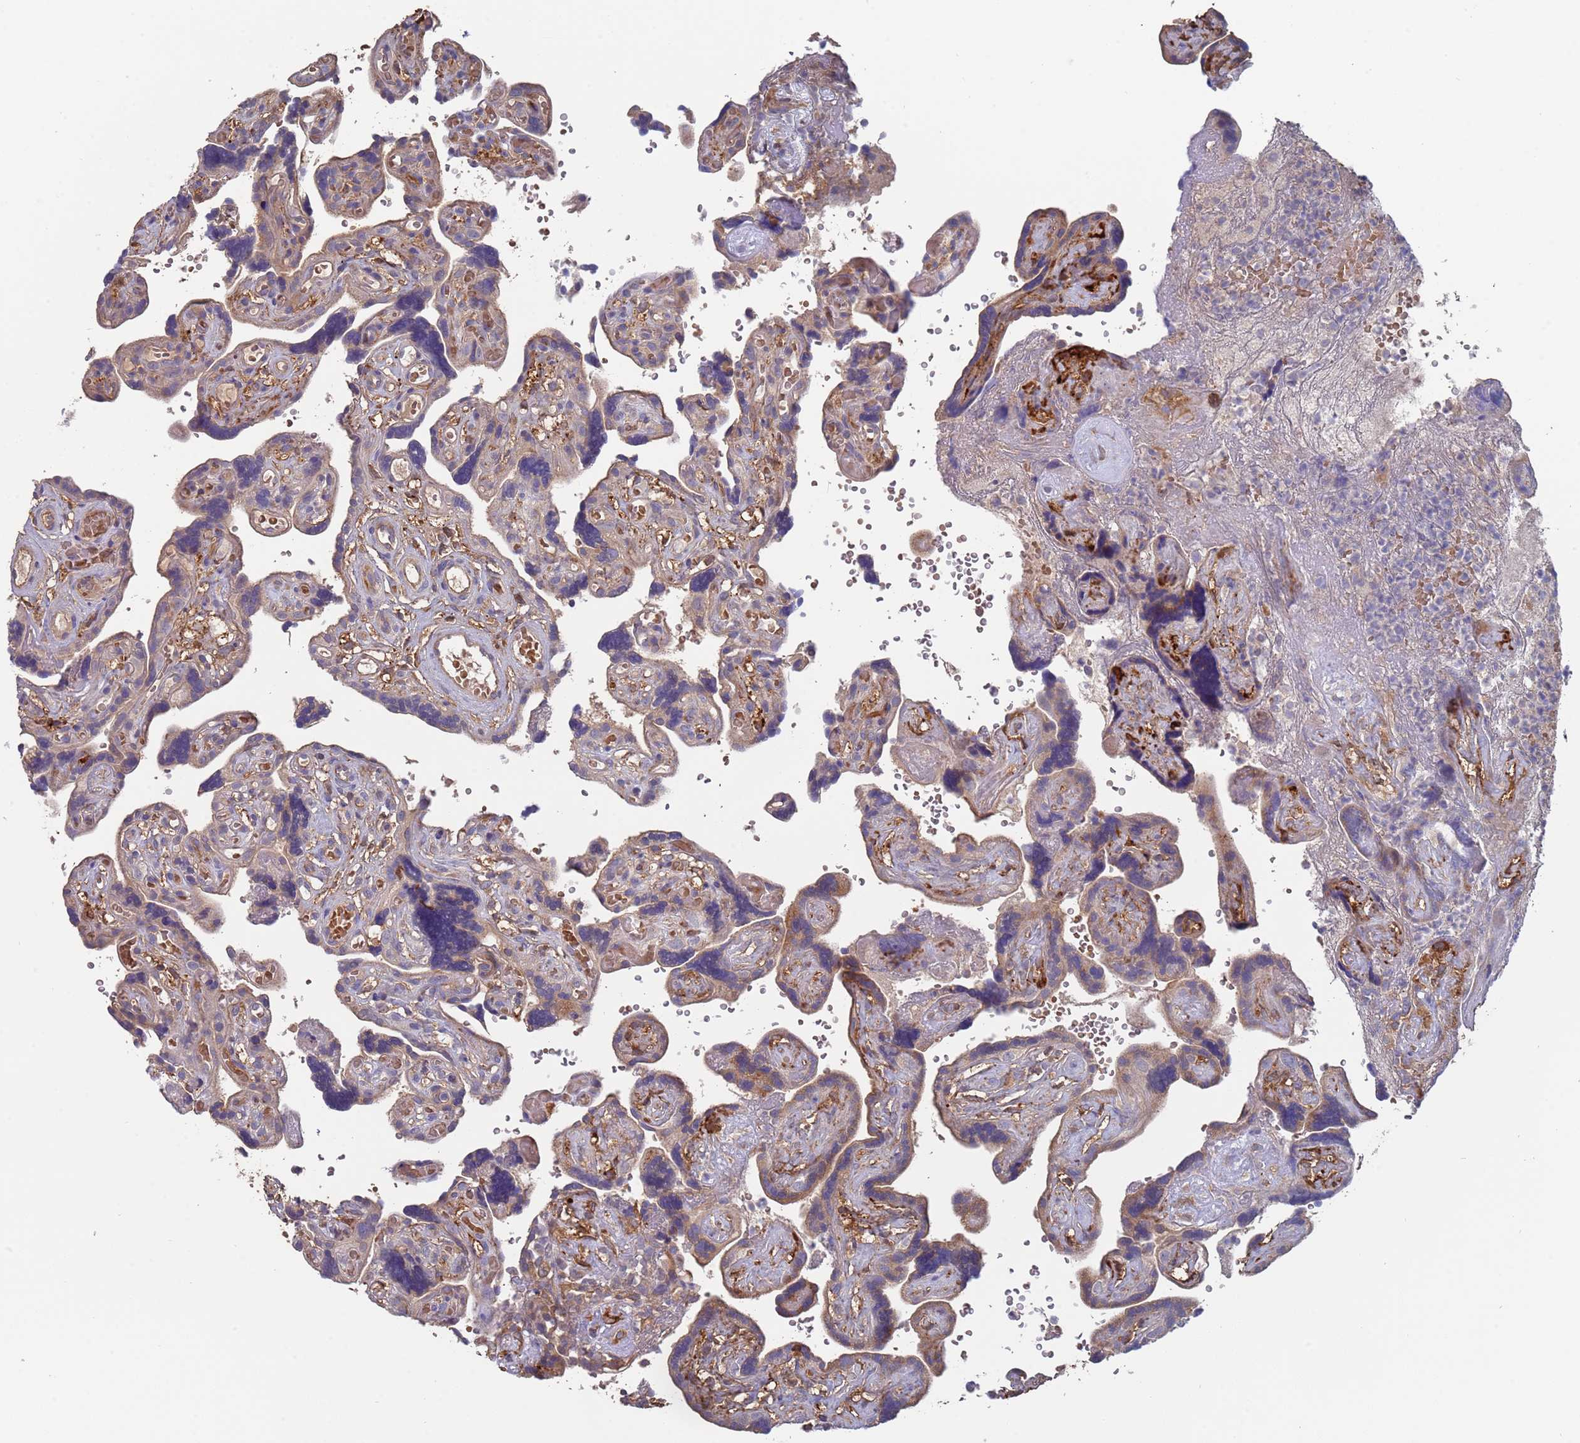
{"staining": {"intensity": "strong", "quantity": "<25%", "location": "cytoplasmic/membranous"}, "tissue": "placenta", "cell_type": "Decidual cells", "image_type": "normal", "snomed": [{"axis": "morphology", "description": "Normal tissue, NOS"}, {"axis": "topography", "description": "Placenta"}], "caption": "Placenta stained with a brown dye exhibits strong cytoplasmic/membranous positive expression in about <25% of decidual cells.", "gene": "MALRD1", "patient": {"sex": "female", "age": 30}}